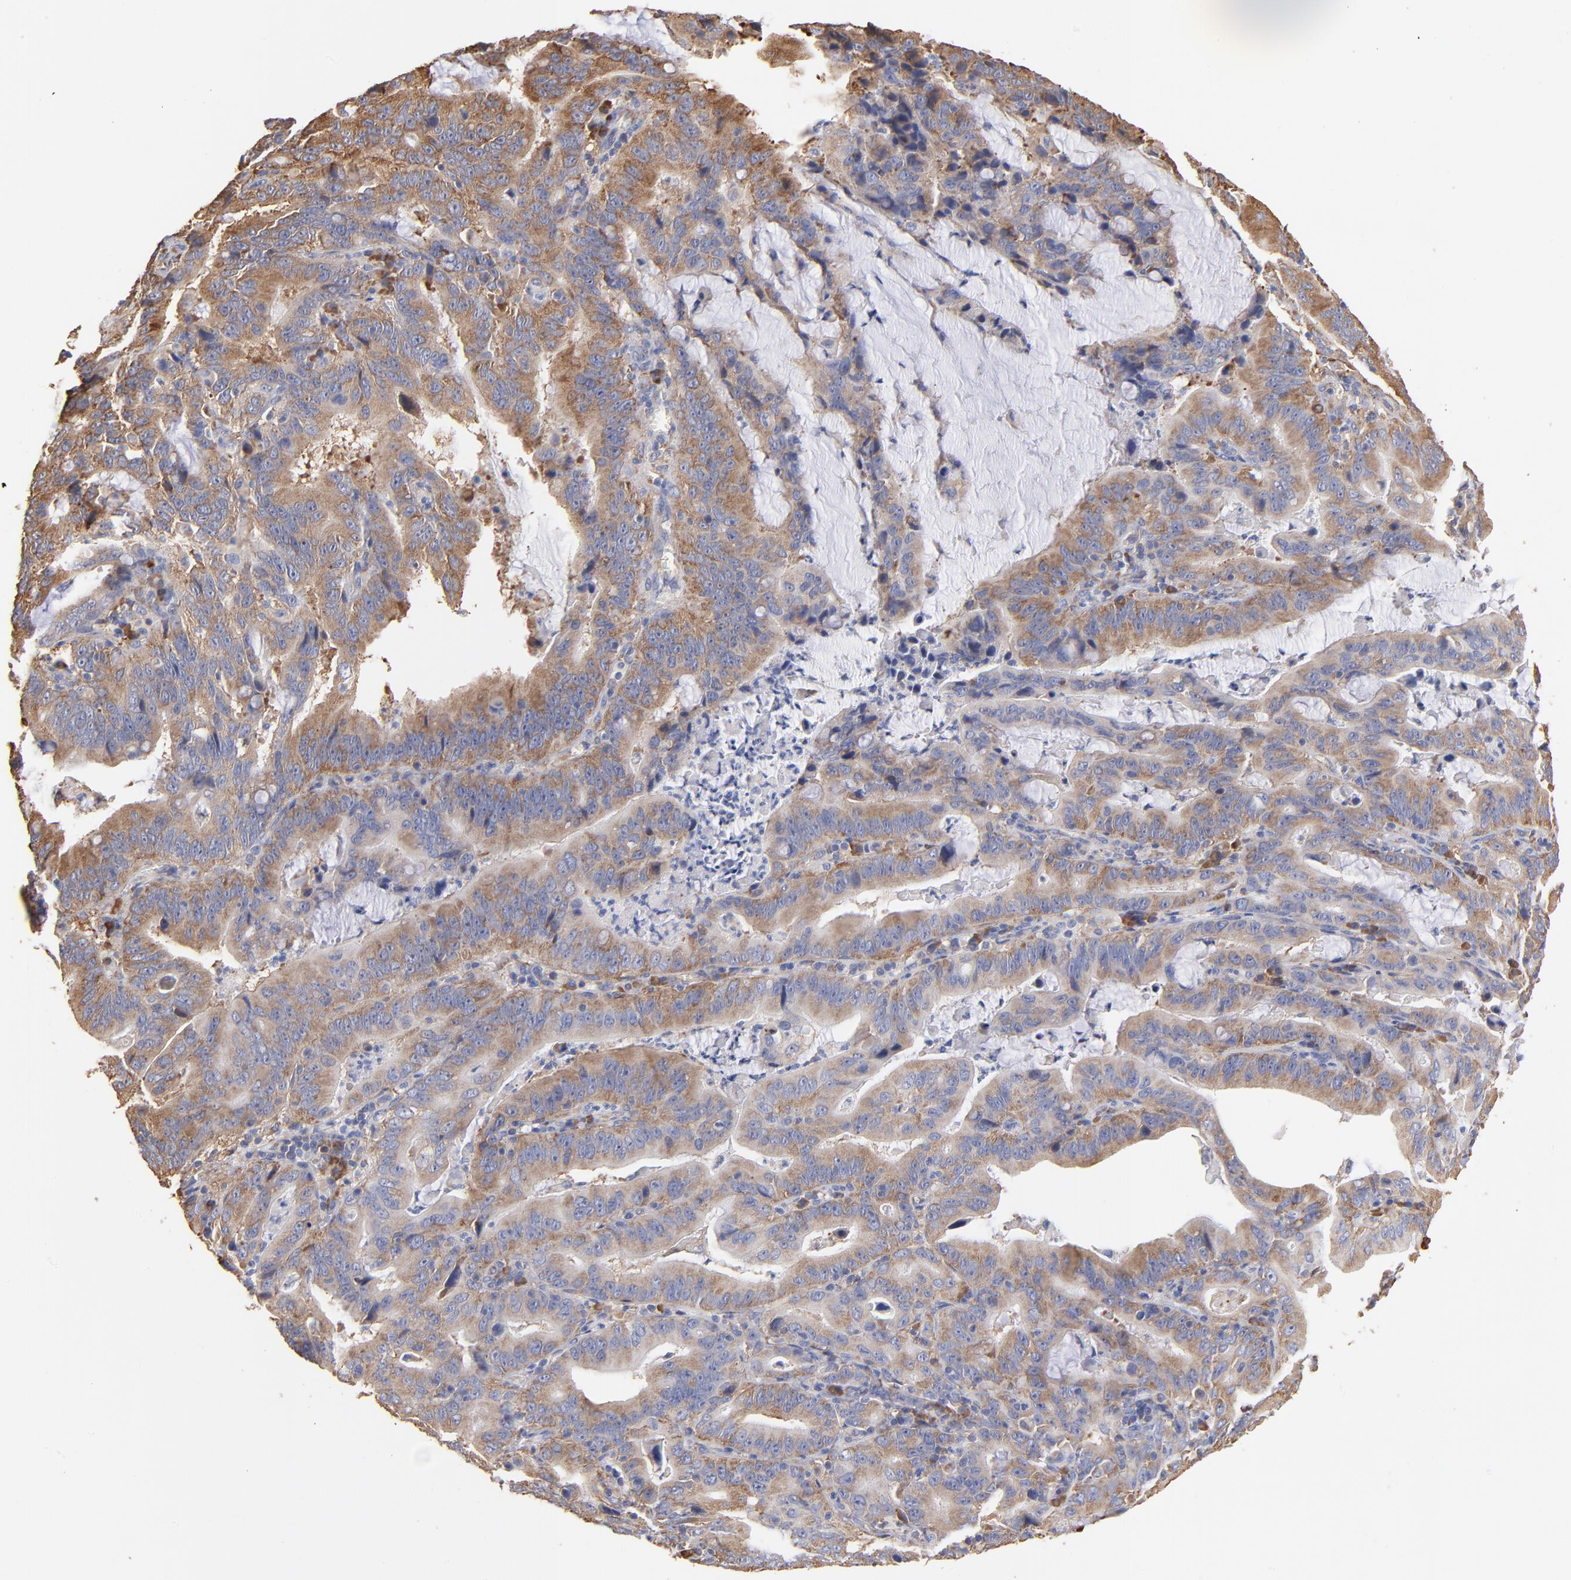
{"staining": {"intensity": "moderate", "quantity": ">75%", "location": "cytoplasmic/membranous"}, "tissue": "stomach cancer", "cell_type": "Tumor cells", "image_type": "cancer", "snomed": [{"axis": "morphology", "description": "Adenocarcinoma, NOS"}, {"axis": "topography", "description": "Stomach, upper"}], "caption": "Human stomach cancer (adenocarcinoma) stained for a protein (brown) shows moderate cytoplasmic/membranous positive positivity in approximately >75% of tumor cells.", "gene": "RPL9", "patient": {"sex": "male", "age": 63}}